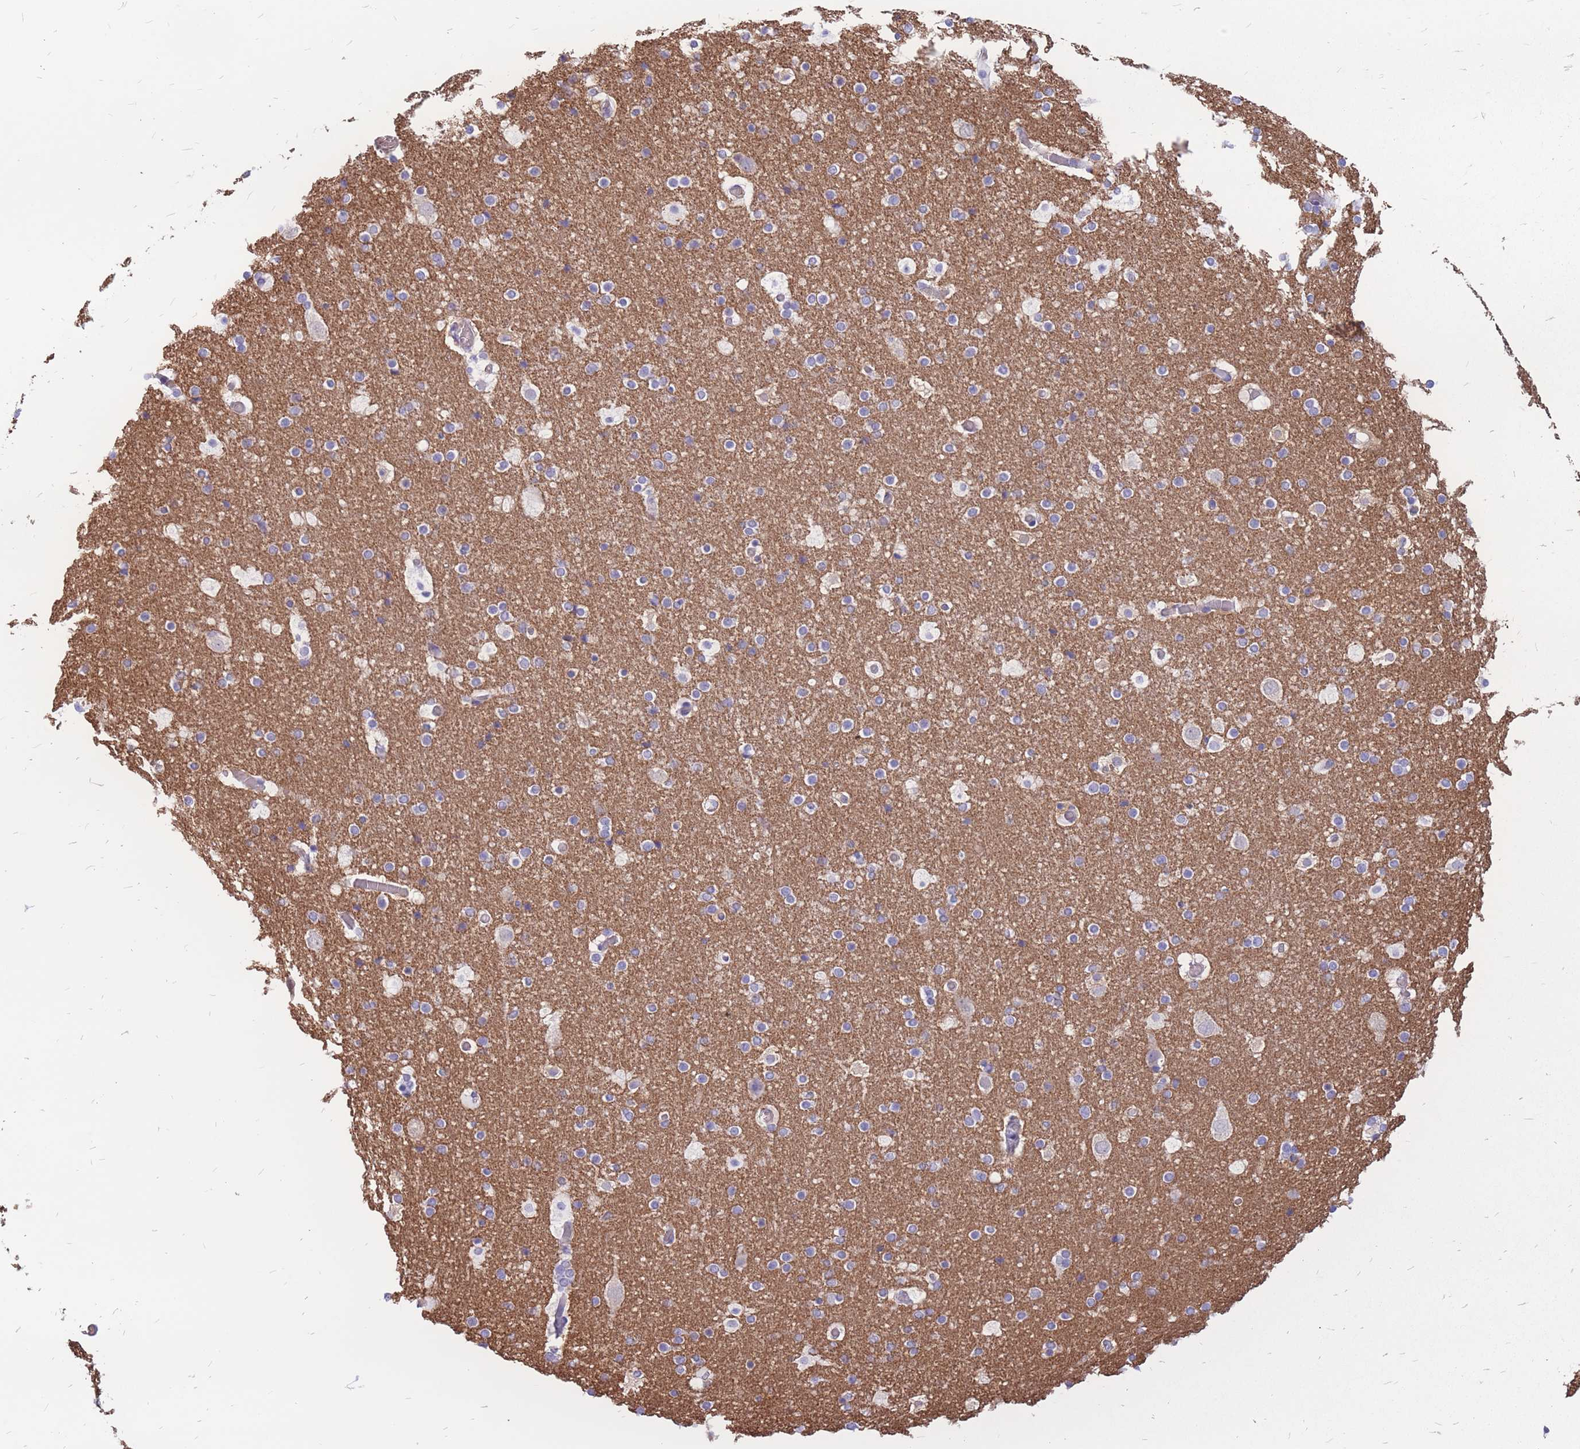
{"staining": {"intensity": "negative", "quantity": "none", "location": "none"}, "tissue": "cerebral cortex", "cell_type": "Endothelial cells", "image_type": "normal", "snomed": [{"axis": "morphology", "description": "Normal tissue, NOS"}, {"axis": "topography", "description": "Cerebral cortex"}], "caption": "Endothelial cells show no significant staining in normal cerebral cortex.", "gene": "ADD2", "patient": {"sex": "male", "age": 57}}